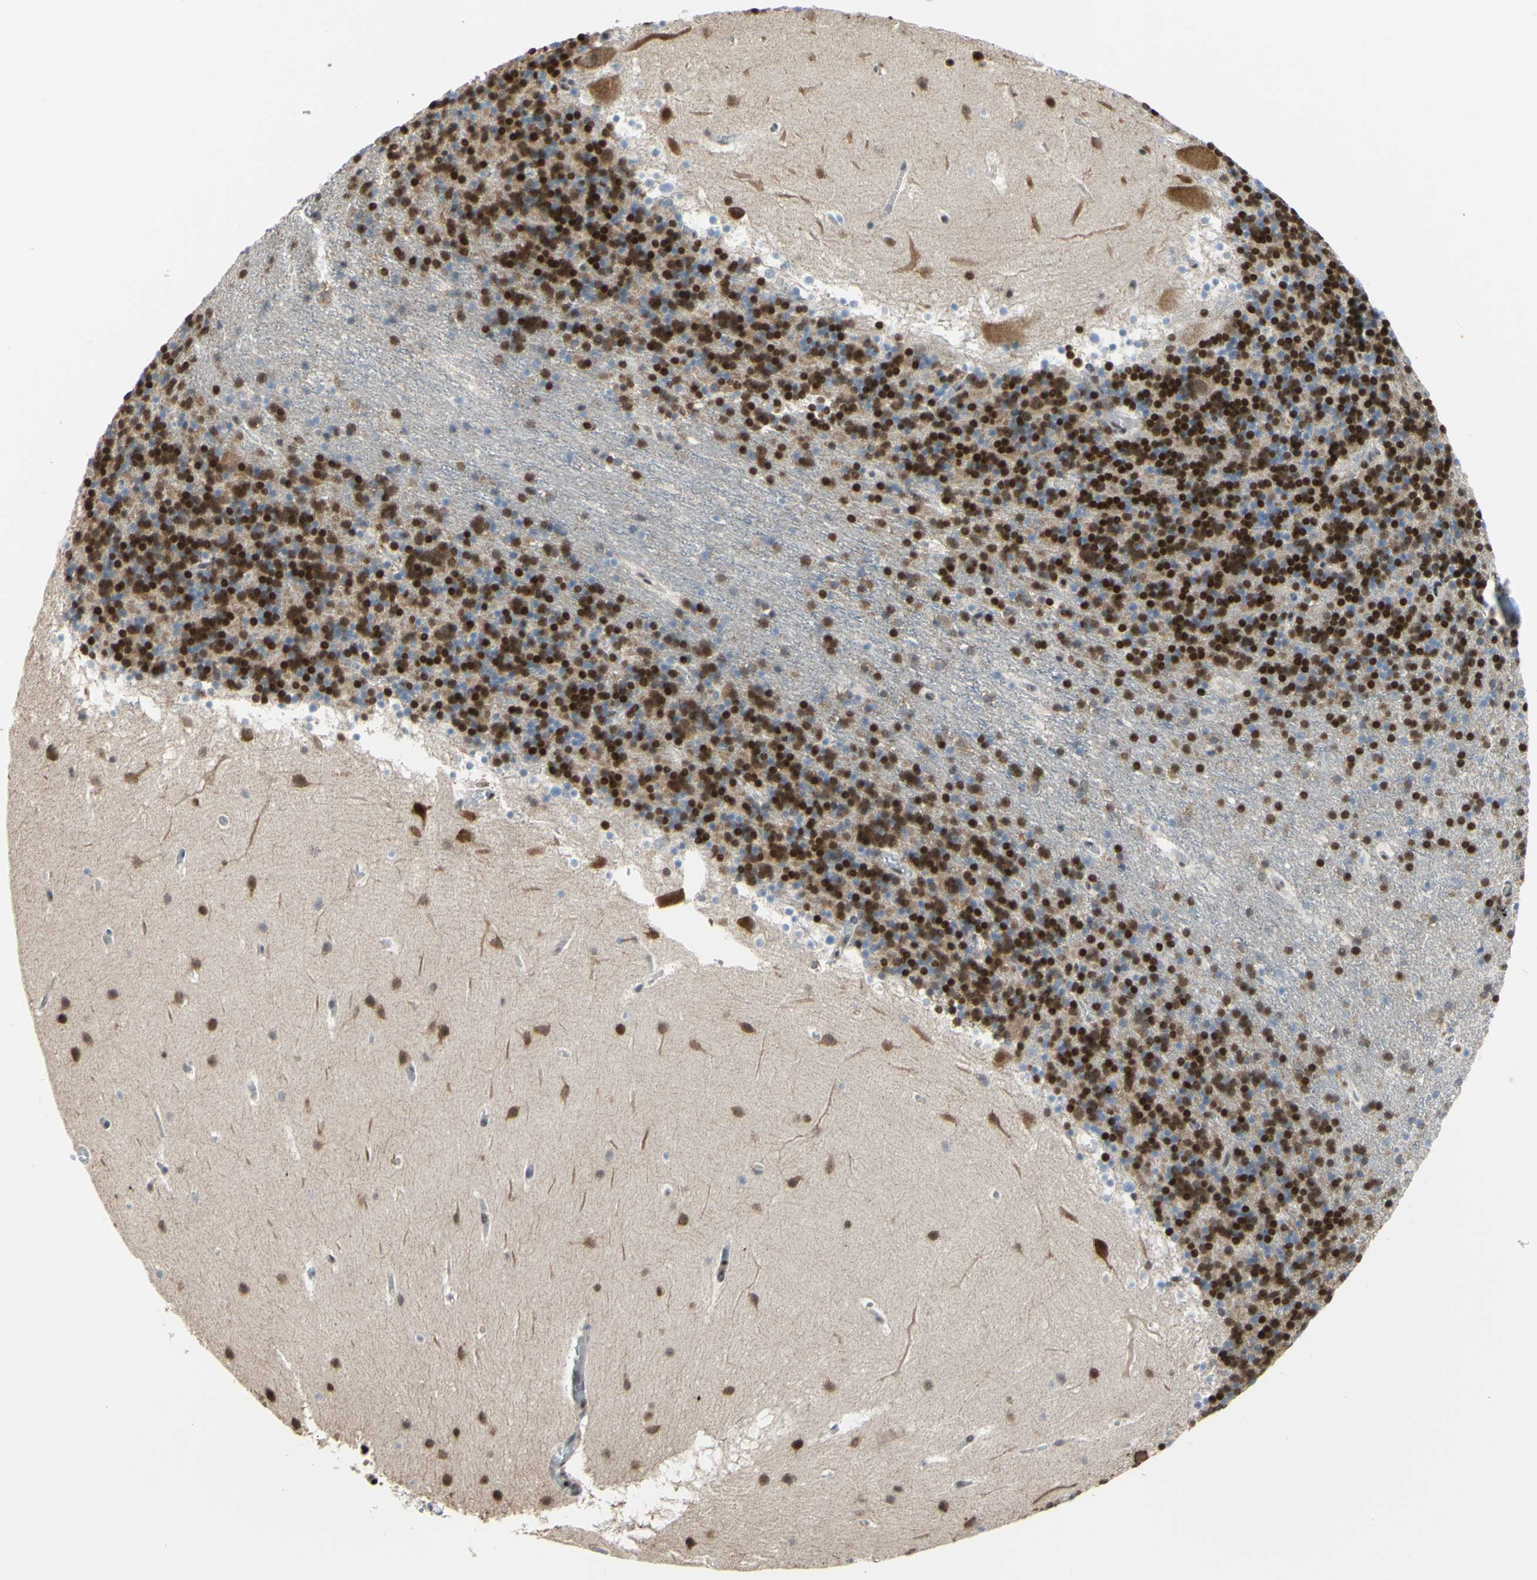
{"staining": {"intensity": "strong", "quantity": ">75%", "location": "cytoplasmic/membranous,nuclear"}, "tissue": "cerebellum", "cell_type": "Cells in granular layer", "image_type": "normal", "snomed": [{"axis": "morphology", "description": "Normal tissue, NOS"}, {"axis": "topography", "description": "Cerebellum"}], "caption": "A high amount of strong cytoplasmic/membranous,nuclear expression is identified in approximately >75% of cells in granular layer in benign cerebellum. (brown staining indicates protein expression, while blue staining denotes nuclei).", "gene": "SP4", "patient": {"sex": "male", "age": 45}}